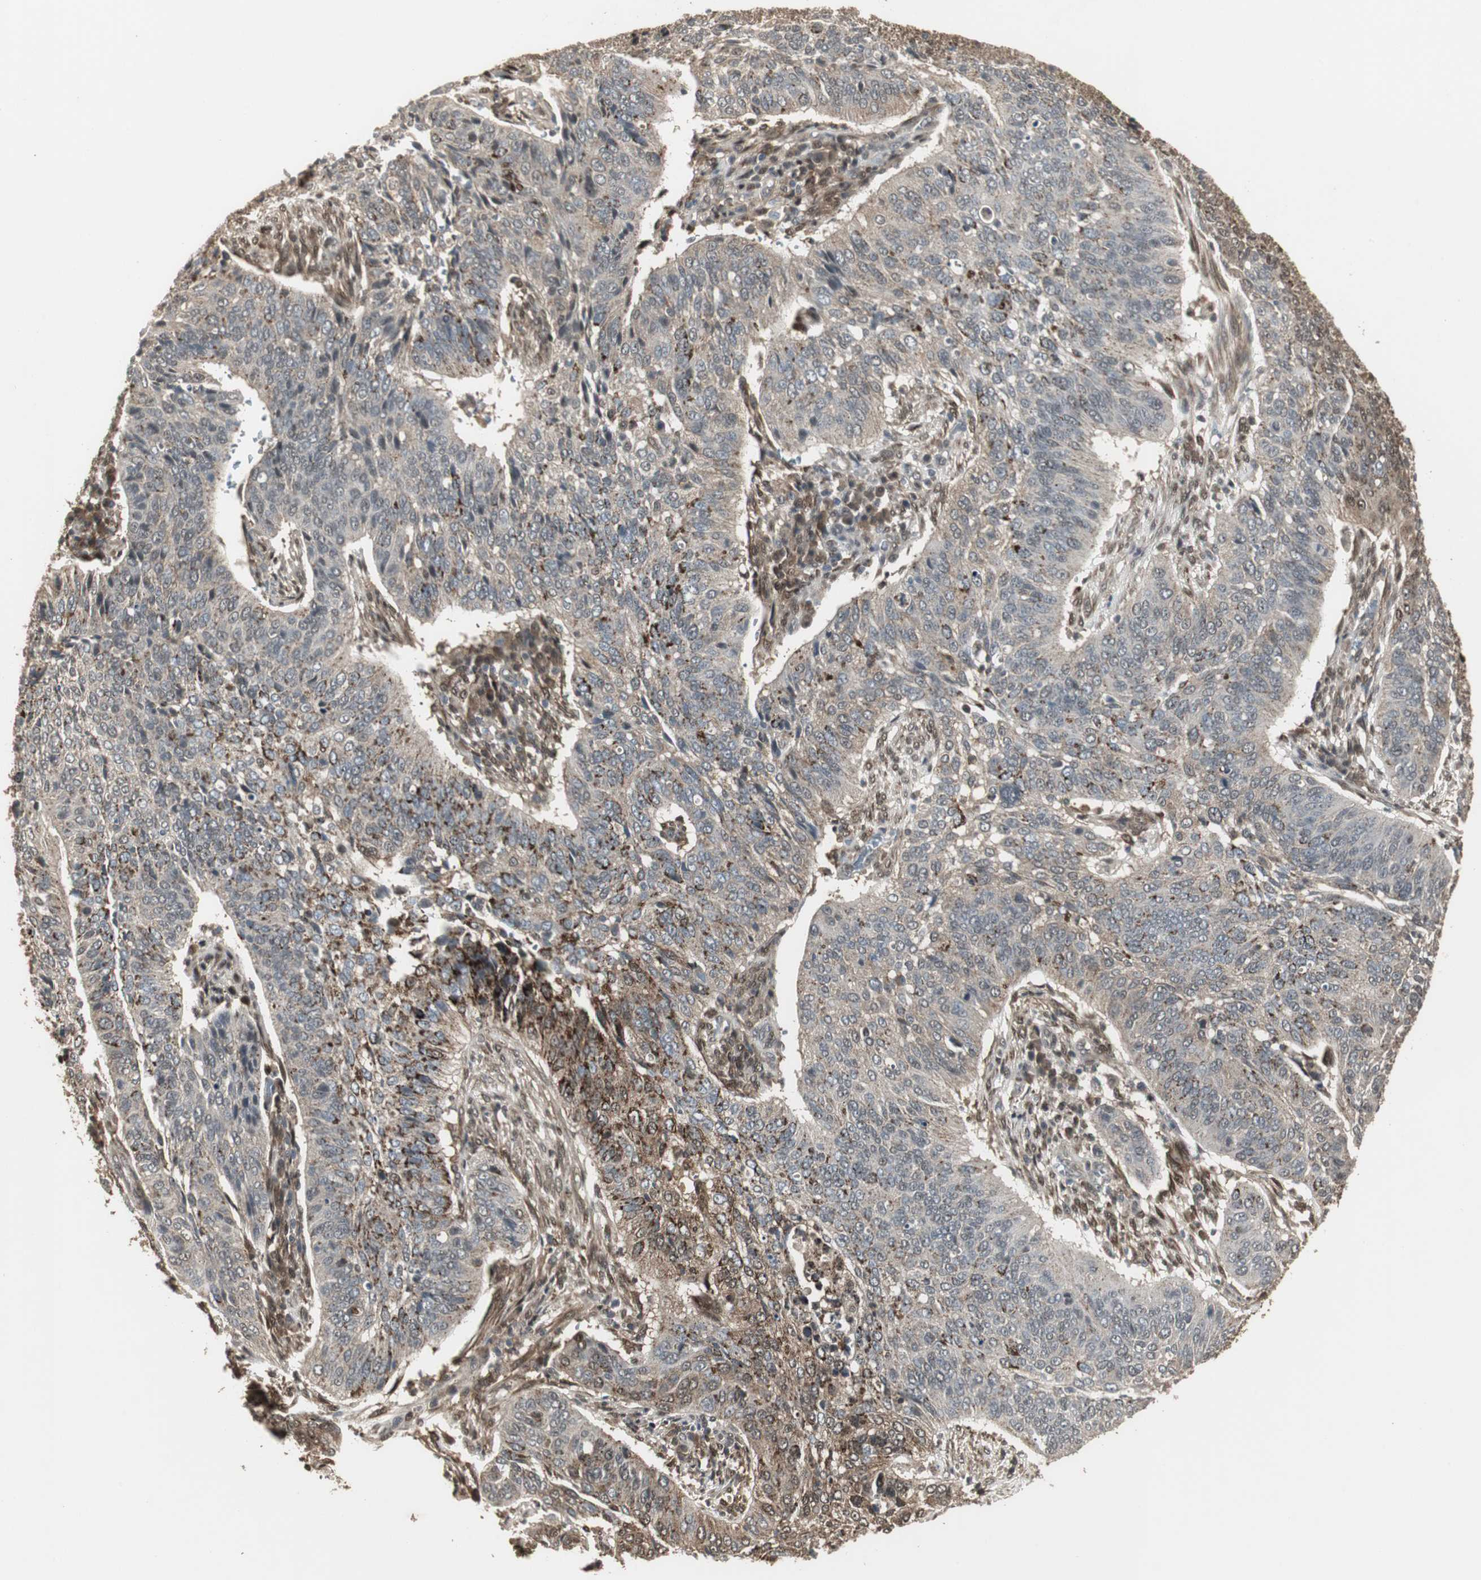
{"staining": {"intensity": "moderate", "quantity": ">75%", "location": "cytoplasmic/membranous"}, "tissue": "cervical cancer", "cell_type": "Tumor cells", "image_type": "cancer", "snomed": [{"axis": "morphology", "description": "Squamous cell carcinoma, NOS"}, {"axis": "topography", "description": "Cervix"}], "caption": "Protein staining displays moderate cytoplasmic/membranous staining in approximately >75% of tumor cells in cervical cancer (squamous cell carcinoma). Using DAB (3,3'-diaminobenzidine) (brown) and hematoxylin (blue) stains, captured at high magnification using brightfield microscopy.", "gene": "PLIN3", "patient": {"sex": "female", "age": 39}}